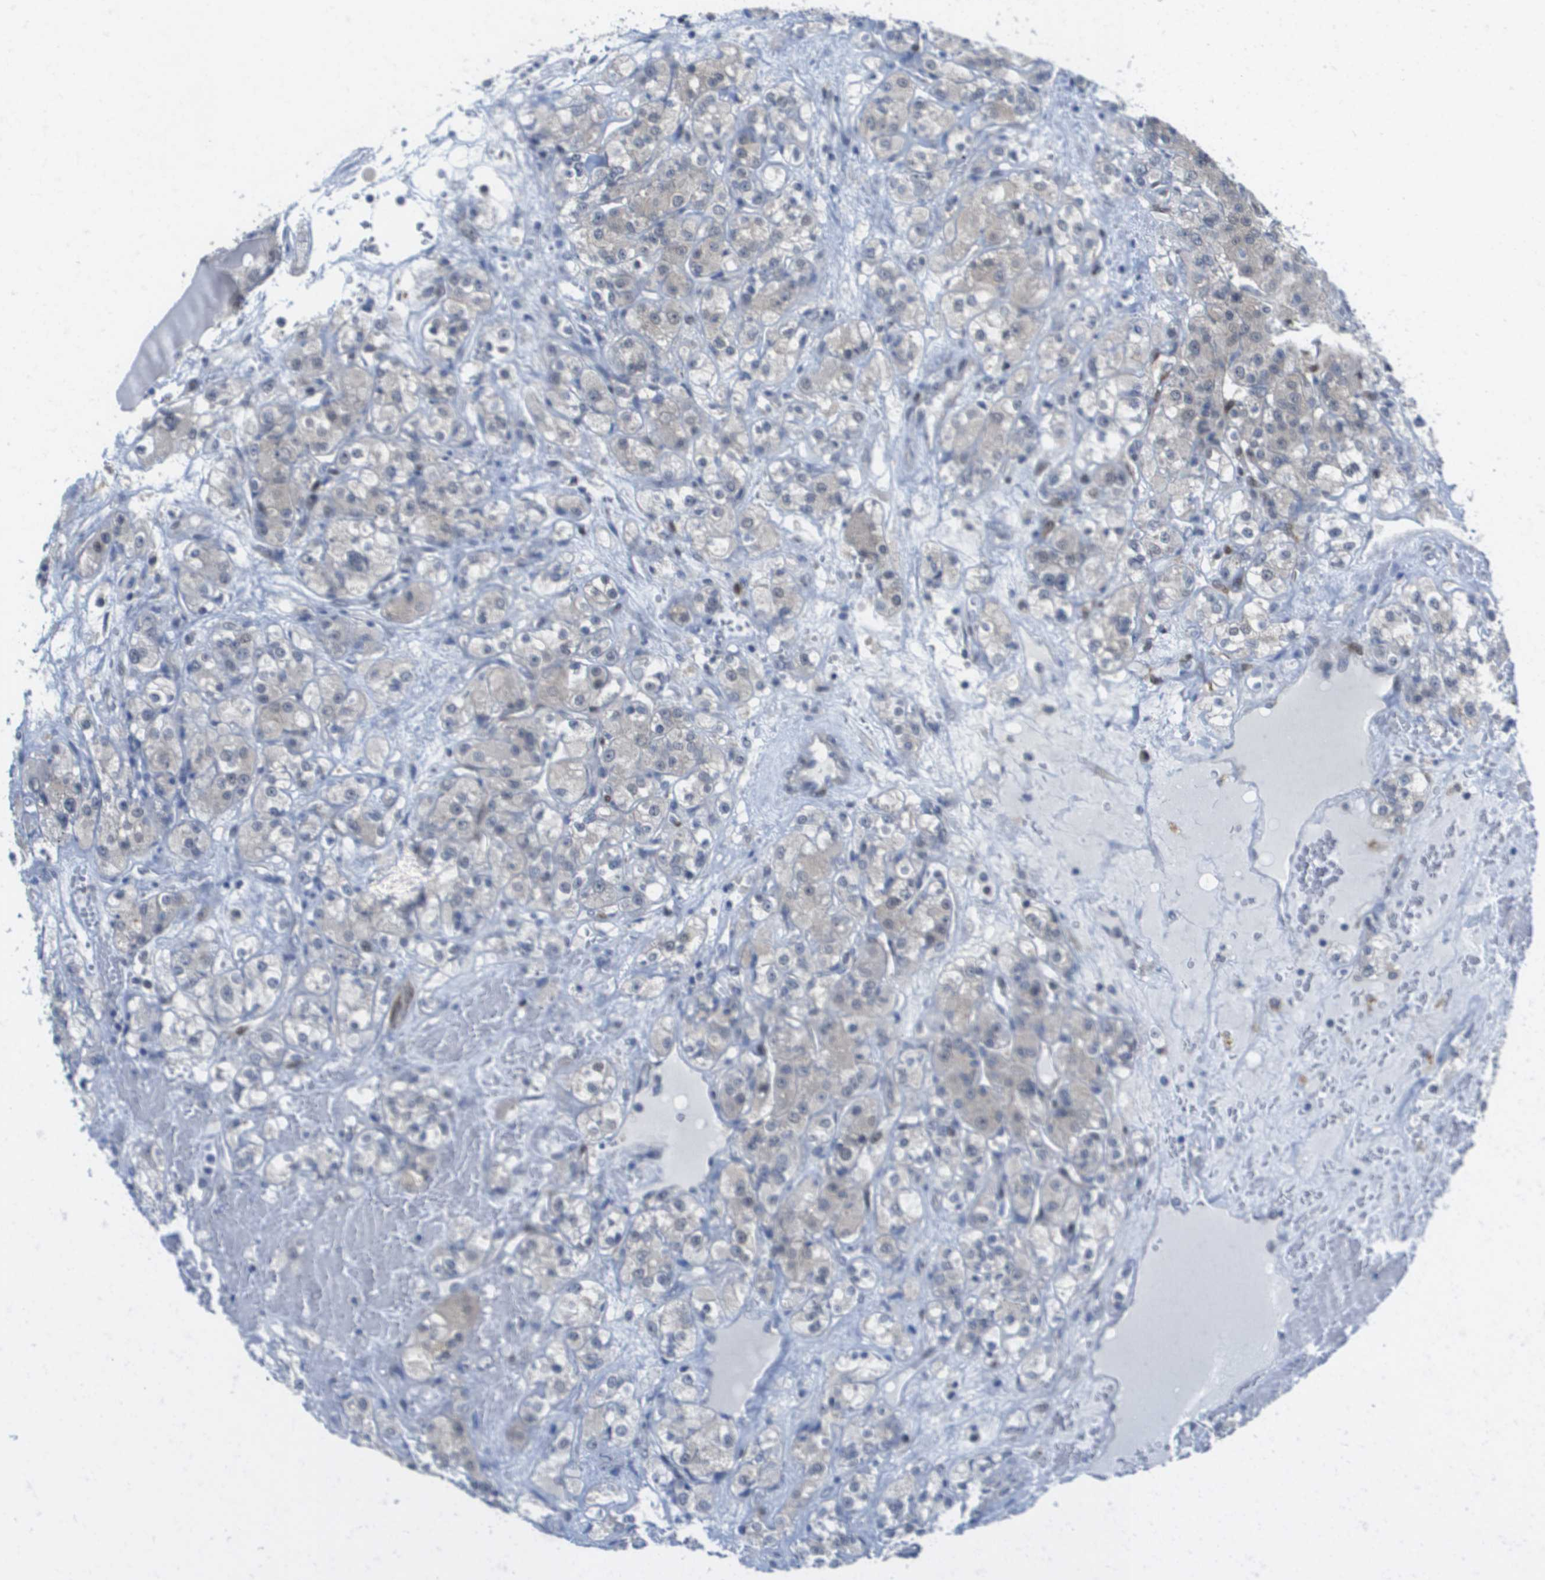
{"staining": {"intensity": "weak", "quantity": "<25%", "location": "nuclear"}, "tissue": "renal cancer", "cell_type": "Tumor cells", "image_type": "cancer", "snomed": [{"axis": "morphology", "description": "Normal tissue, NOS"}, {"axis": "morphology", "description": "Adenocarcinoma, NOS"}, {"axis": "topography", "description": "Kidney"}], "caption": "The photomicrograph reveals no significant positivity in tumor cells of adenocarcinoma (renal).", "gene": "FKBP4", "patient": {"sex": "male", "age": 61}}